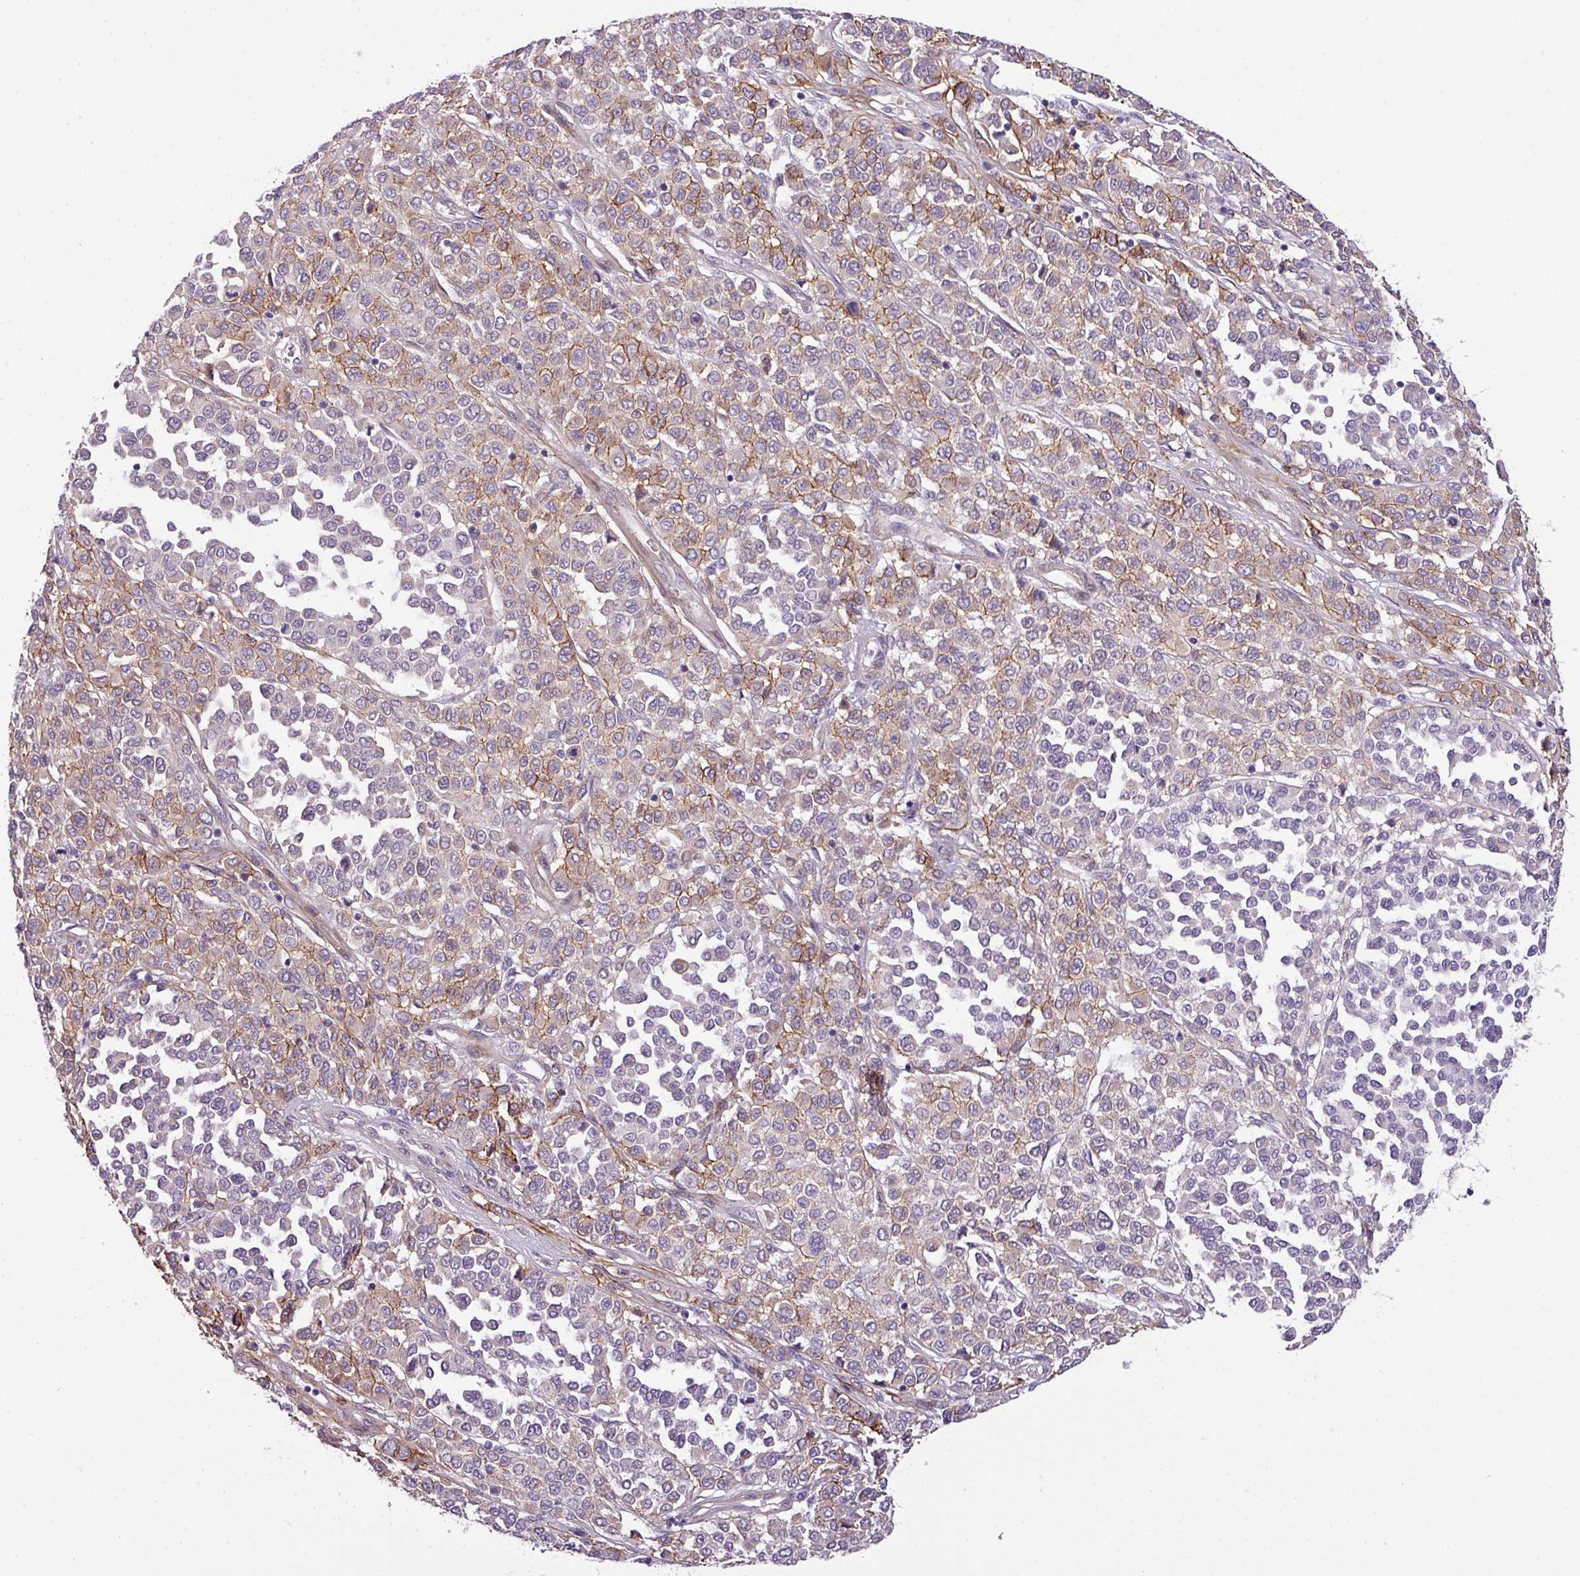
{"staining": {"intensity": "moderate", "quantity": "<25%", "location": "cytoplasmic/membranous"}, "tissue": "melanoma", "cell_type": "Tumor cells", "image_type": "cancer", "snomed": [{"axis": "morphology", "description": "Malignant melanoma, Metastatic site"}, {"axis": "topography", "description": "Pancreas"}], "caption": "Approximately <25% of tumor cells in melanoma reveal moderate cytoplasmic/membranous protein positivity as visualized by brown immunohistochemical staining.", "gene": "PARD6G", "patient": {"sex": "female", "age": 30}}